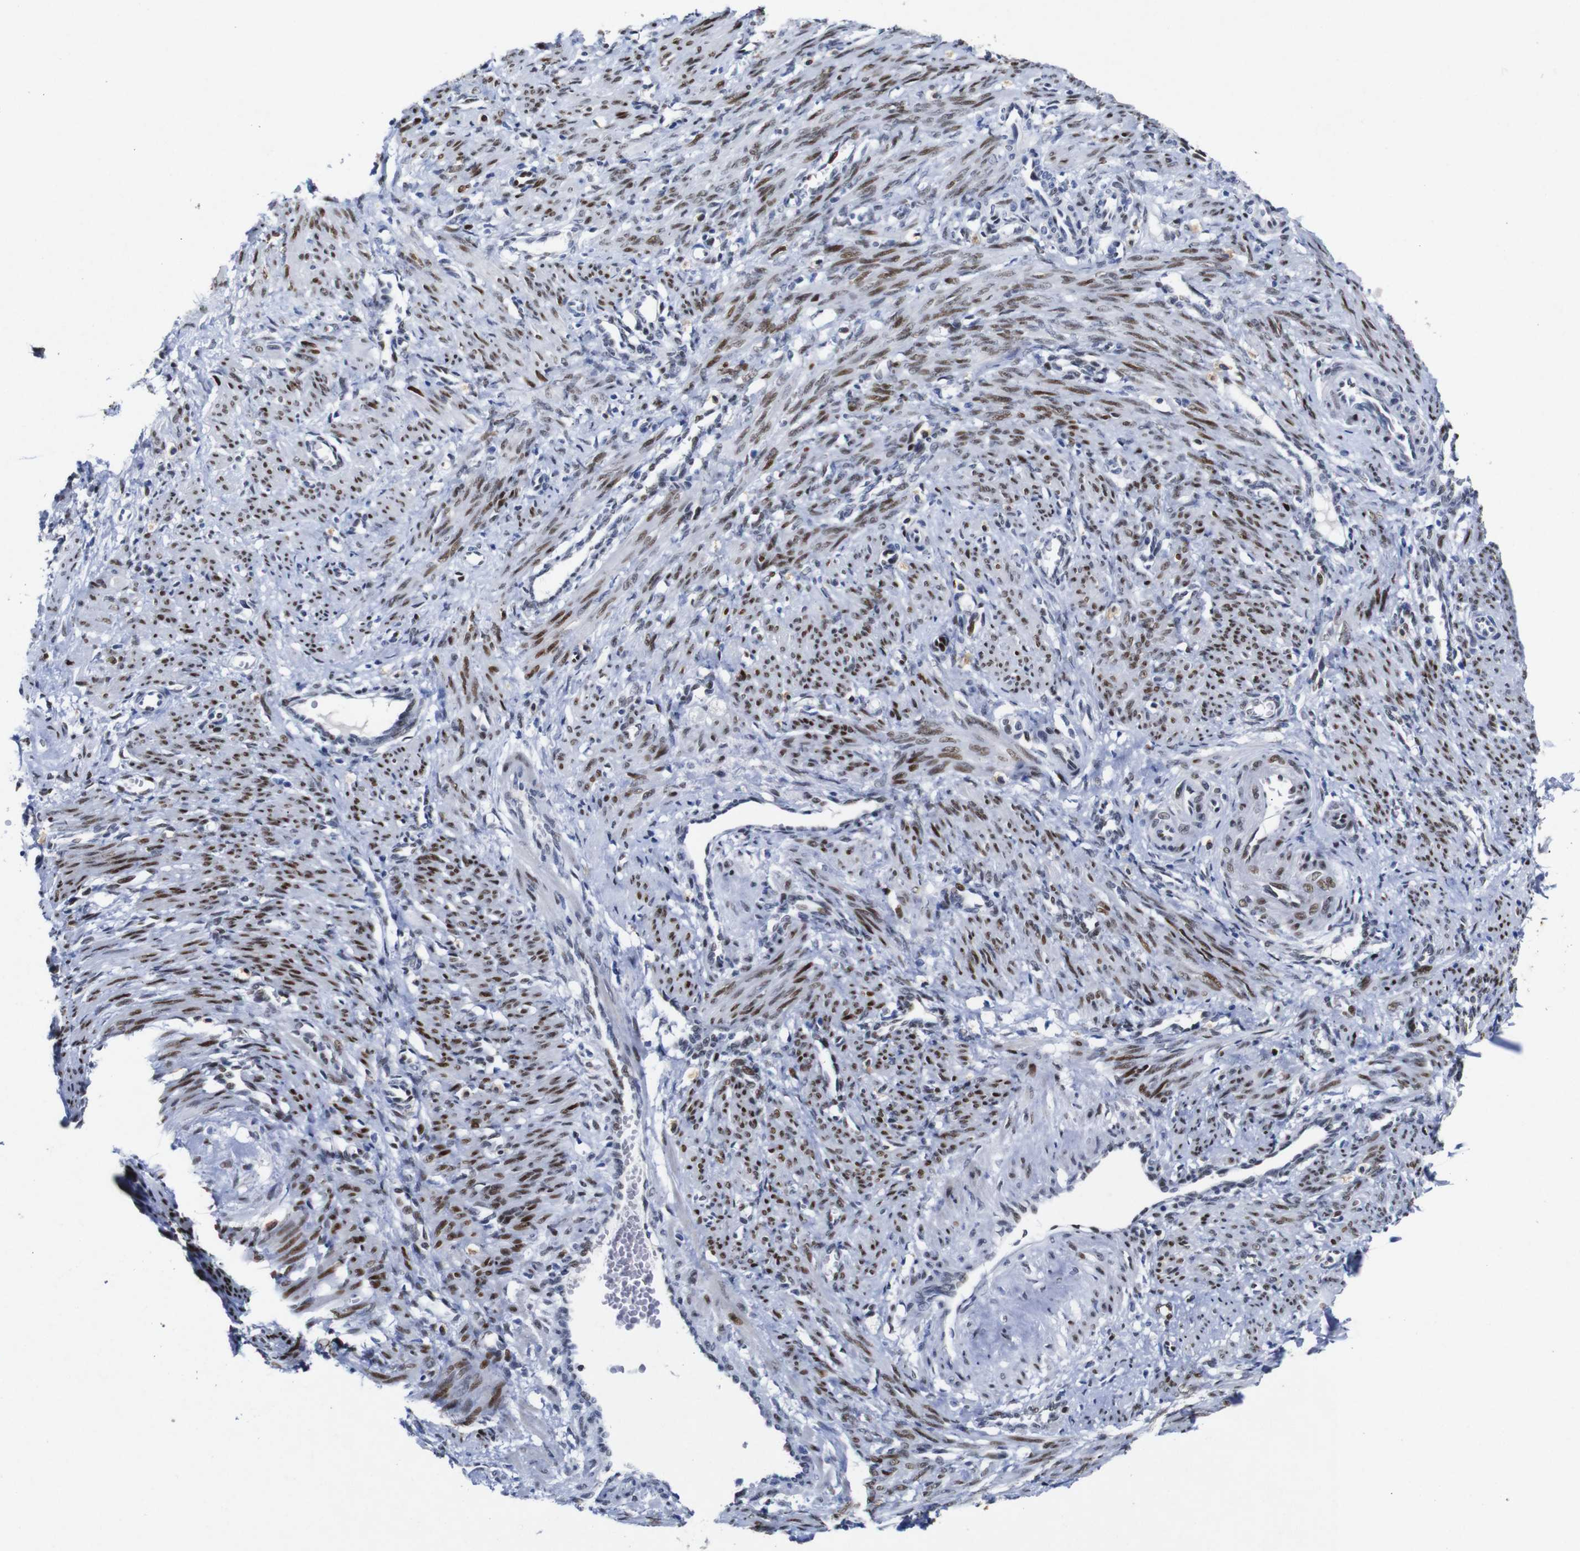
{"staining": {"intensity": "moderate", "quantity": "25%-75%", "location": "nuclear"}, "tissue": "smooth muscle", "cell_type": "Smooth muscle cells", "image_type": "normal", "snomed": [{"axis": "morphology", "description": "Normal tissue, NOS"}, {"axis": "topography", "description": "Endometrium"}], "caption": "Protein staining of benign smooth muscle demonstrates moderate nuclear expression in about 25%-75% of smooth muscle cells.", "gene": "FOSL2", "patient": {"sex": "female", "age": 33}}